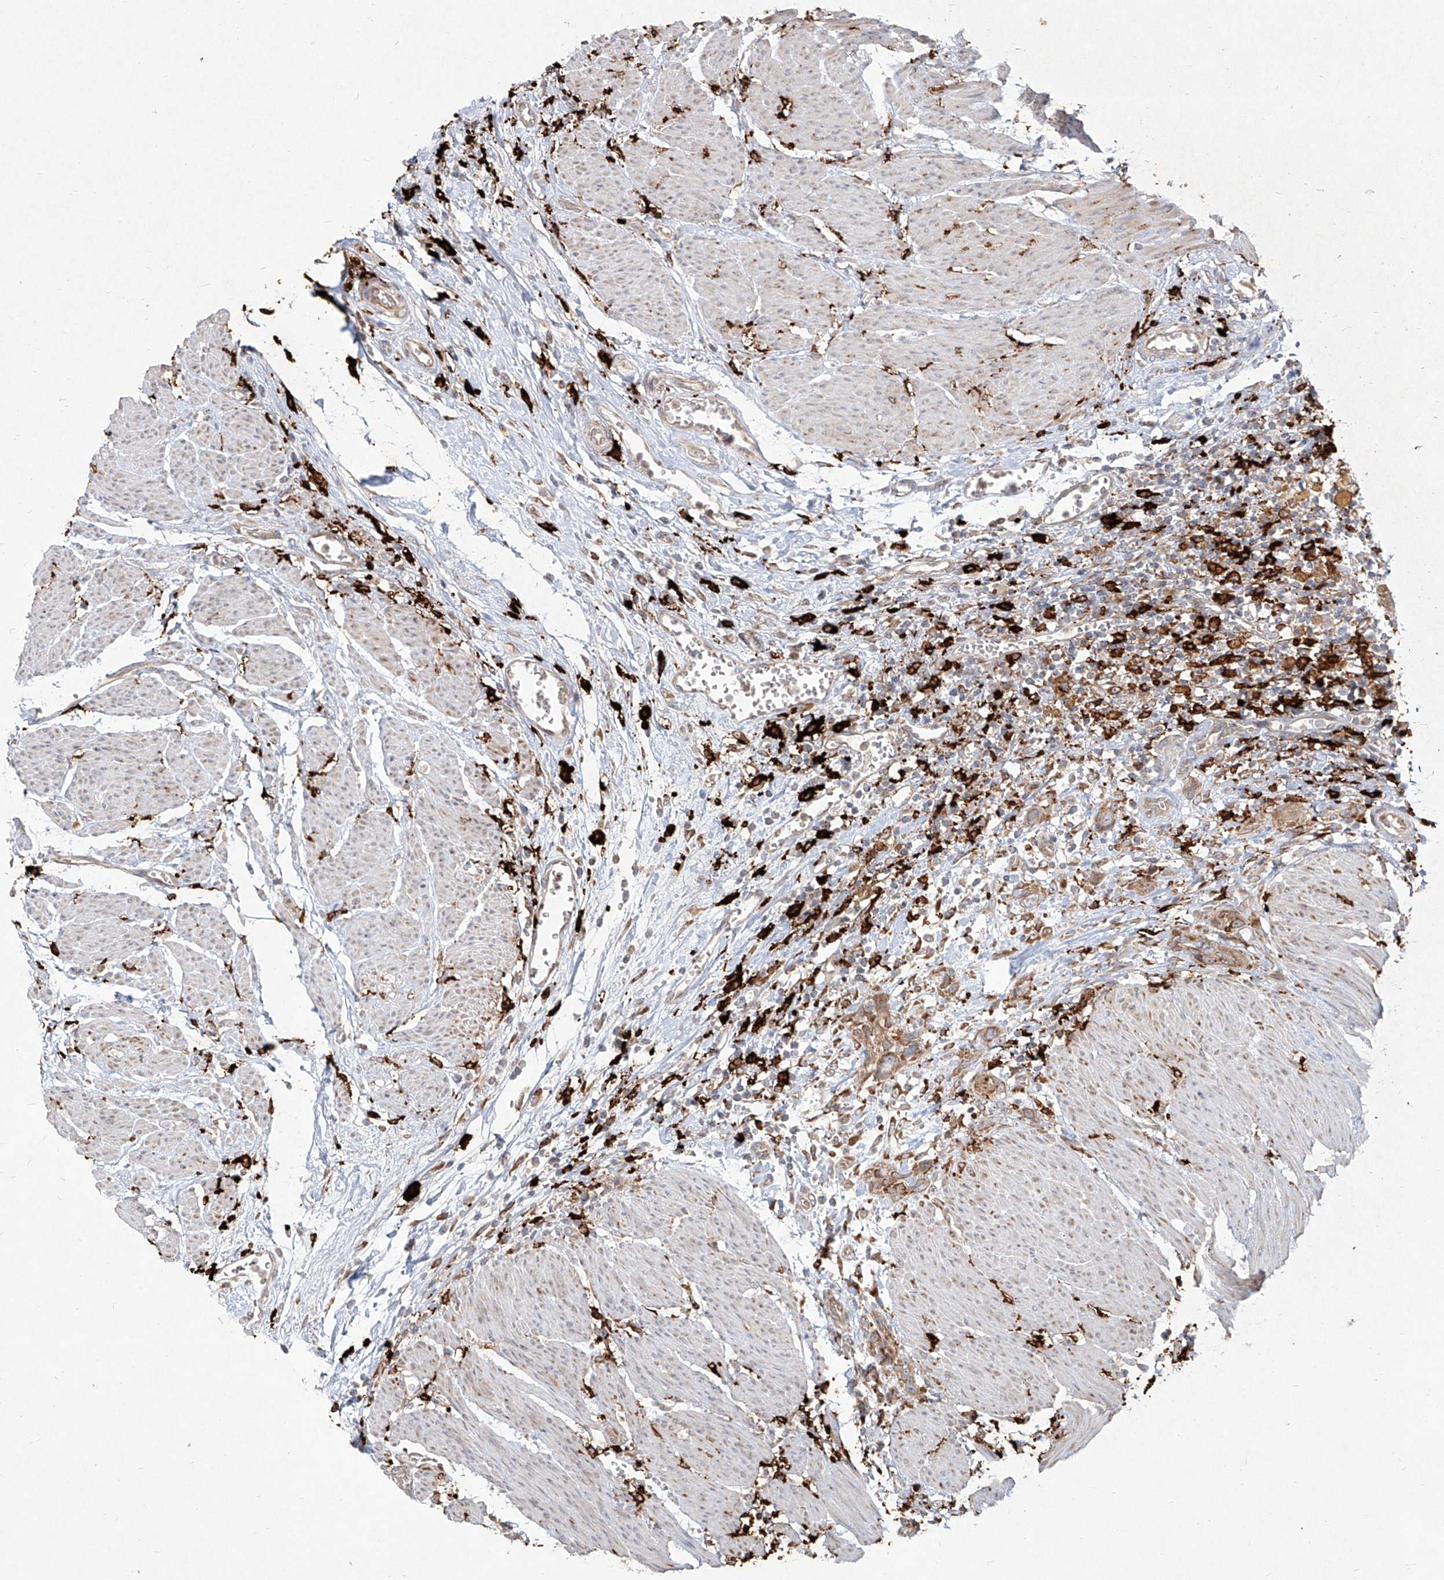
{"staining": {"intensity": "moderate", "quantity": ">75%", "location": "cytoplasmic/membranous"}, "tissue": "urothelial cancer", "cell_type": "Tumor cells", "image_type": "cancer", "snomed": [{"axis": "morphology", "description": "Urothelial carcinoma, High grade"}, {"axis": "topography", "description": "Urinary bladder"}], "caption": "The immunohistochemical stain highlights moderate cytoplasmic/membranous staining in tumor cells of high-grade urothelial carcinoma tissue.", "gene": "CD209", "patient": {"sex": "male", "age": 35}}